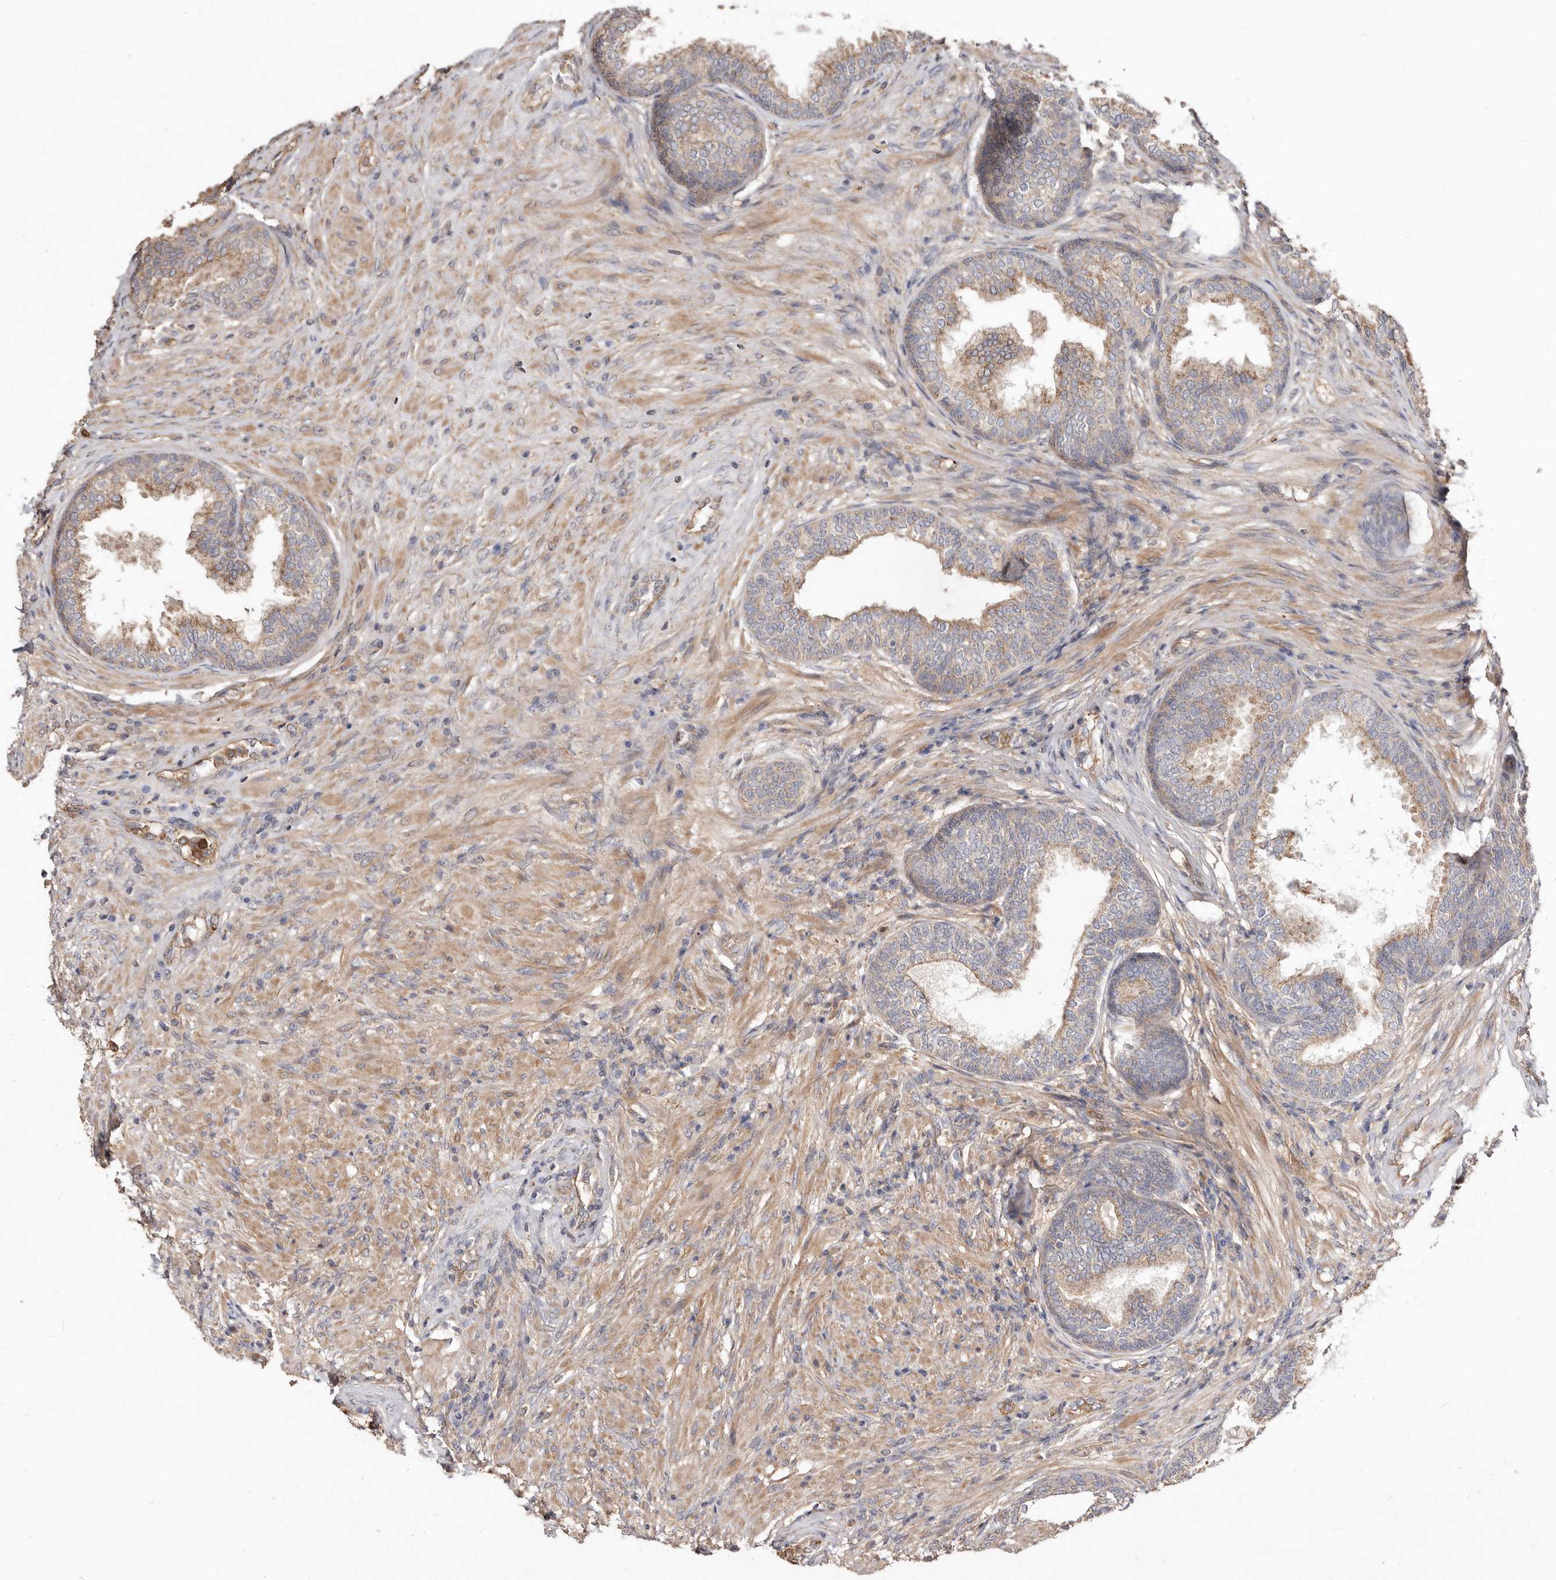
{"staining": {"intensity": "moderate", "quantity": "25%-75%", "location": "cytoplasmic/membranous"}, "tissue": "prostate", "cell_type": "Glandular cells", "image_type": "normal", "snomed": [{"axis": "morphology", "description": "Normal tissue, NOS"}, {"axis": "topography", "description": "Prostate"}], "caption": "Immunohistochemical staining of unremarkable prostate reveals medium levels of moderate cytoplasmic/membranous staining in approximately 25%-75% of glandular cells.", "gene": "LRRC25", "patient": {"sex": "male", "age": 76}}